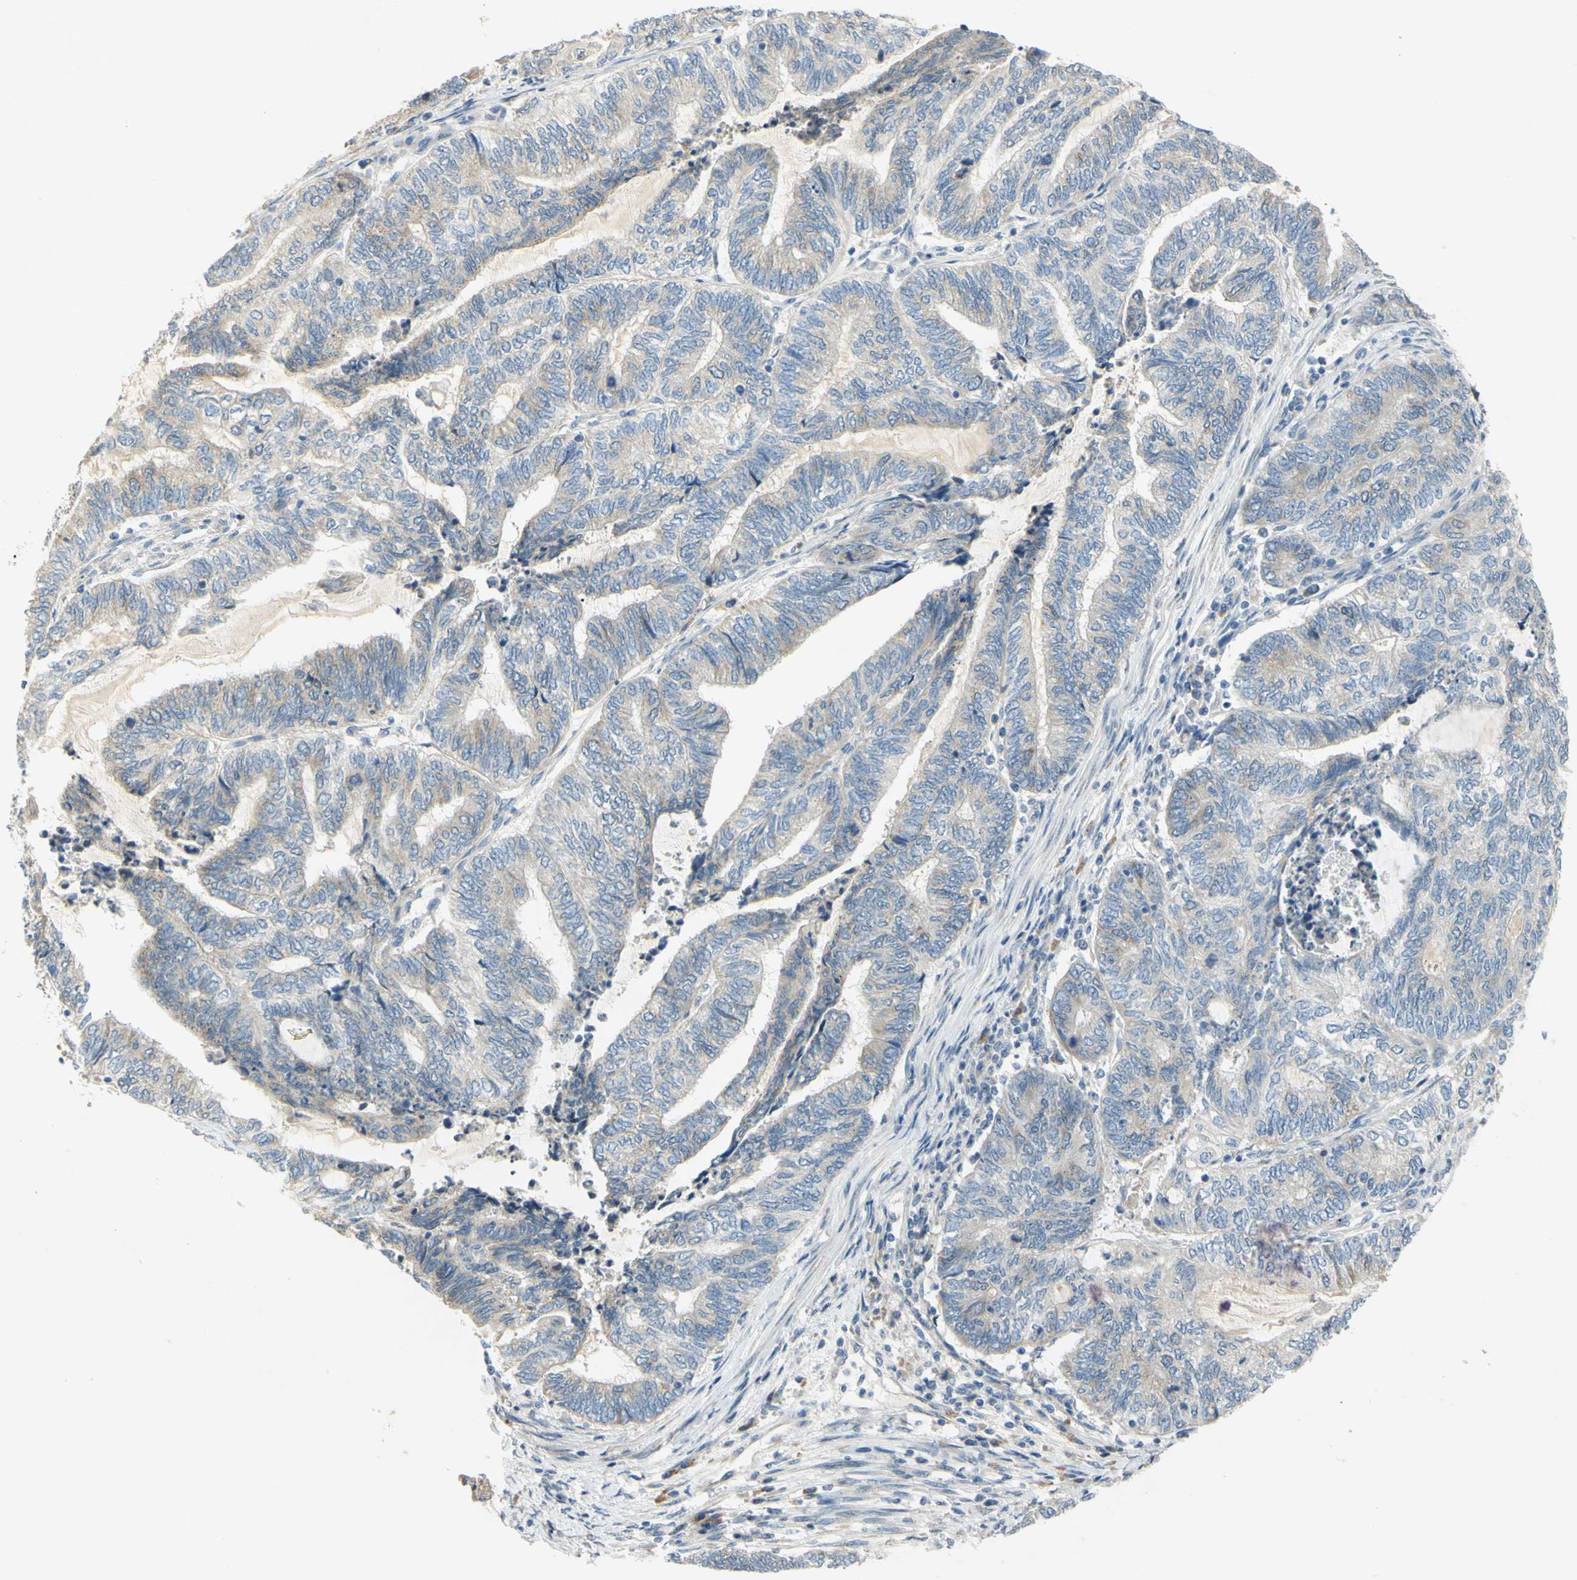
{"staining": {"intensity": "weak", "quantity": ">75%", "location": "cytoplasmic/membranous"}, "tissue": "endometrial cancer", "cell_type": "Tumor cells", "image_type": "cancer", "snomed": [{"axis": "morphology", "description": "Adenocarcinoma, NOS"}, {"axis": "topography", "description": "Uterus"}, {"axis": "topography", "description": "Endometrium"}], "caption": "Endometrial cancer stained with IHC reveals weak cytoplasmic/membranous expression in about >75% of tumor cells.", "gene": "CCNB2", "patient": {"sex": "female", "age": 70}}